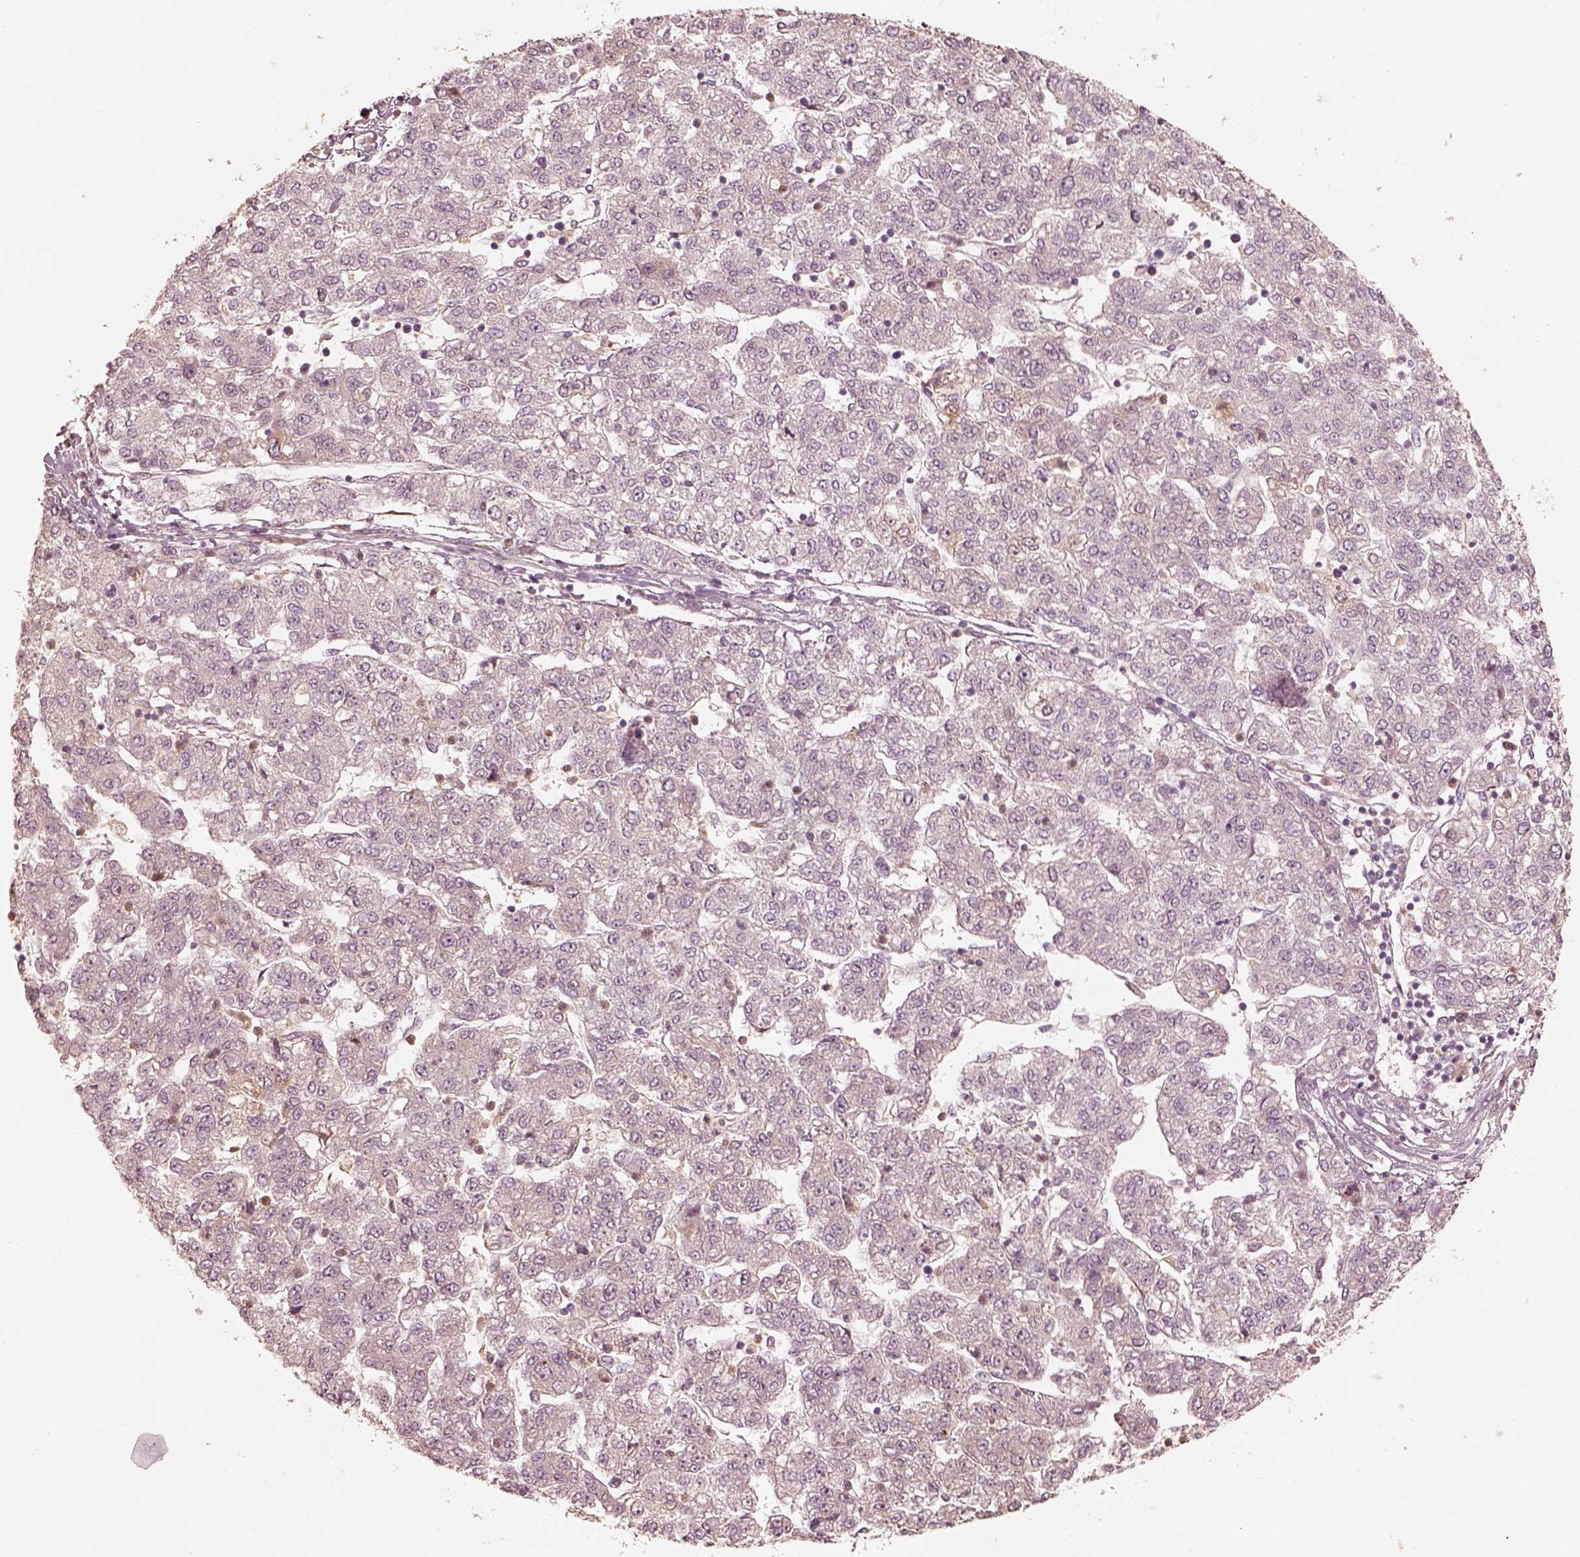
{"staining": {"intensity": "negative", "quantity": "none", "location": "none"}, "tissue": "liver cancer", "cell_type": "Tumor cells", "image_type": "cancer", "snomed": [{"axis": "morphology", "description": "Carcinoma, Hepatocellular, NOS"}, {"axis": "topography", "description": "Liver"}], "caption": "Liver cancer (hepatocellular carcinoma) was stained to show a protein in brown. There is no significant staining in tumor cells. (DAB (3,3'-diaminobenzidine) IHC with hematoxylin counter stain).", "gene": "WLS", "patient": {"sex": "male", "age": 56}}